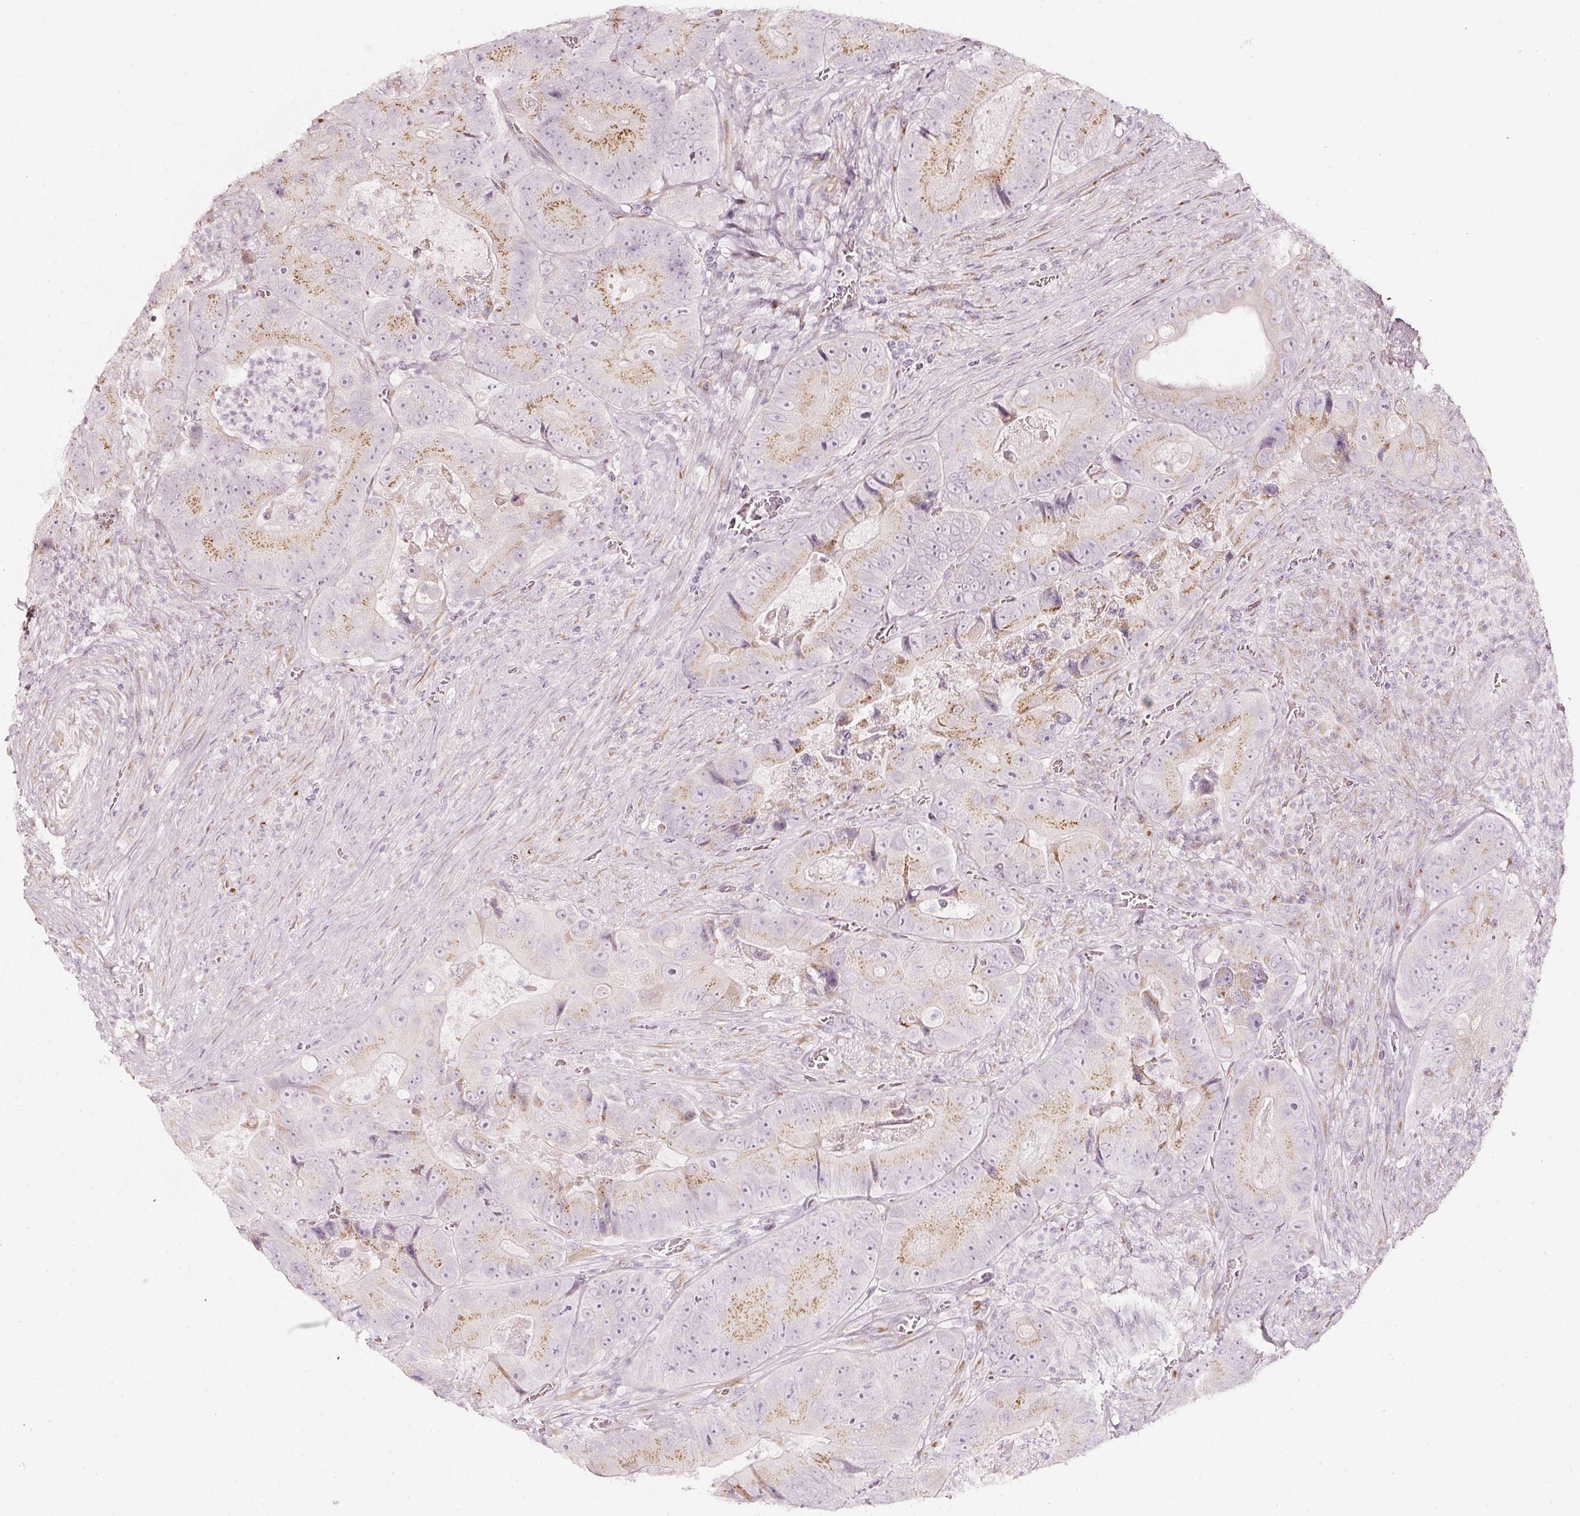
{"staining": {"intensity": "weak", "quantity": "25%-75%", "location": "cytoplasmic/membranous"}, "tissue": "colorectal cancer", "cell_type": "Tumor cells", "image_type": "cancer", "snomed": [{"axis": "morphology", "description": "Adenocarcinoma, NOS"}, {"axis": "topography", "description": "Colon"}], "caption": "Immunohistochemistry (IHC) of adenocarcinoma (colorectal) exhibits low levels of weak cytoplasmic/membranous positivity in about 25%-75% of tumor cells.", "gene": "SDF4", "patient": {"sex": "female", "age": 86}}